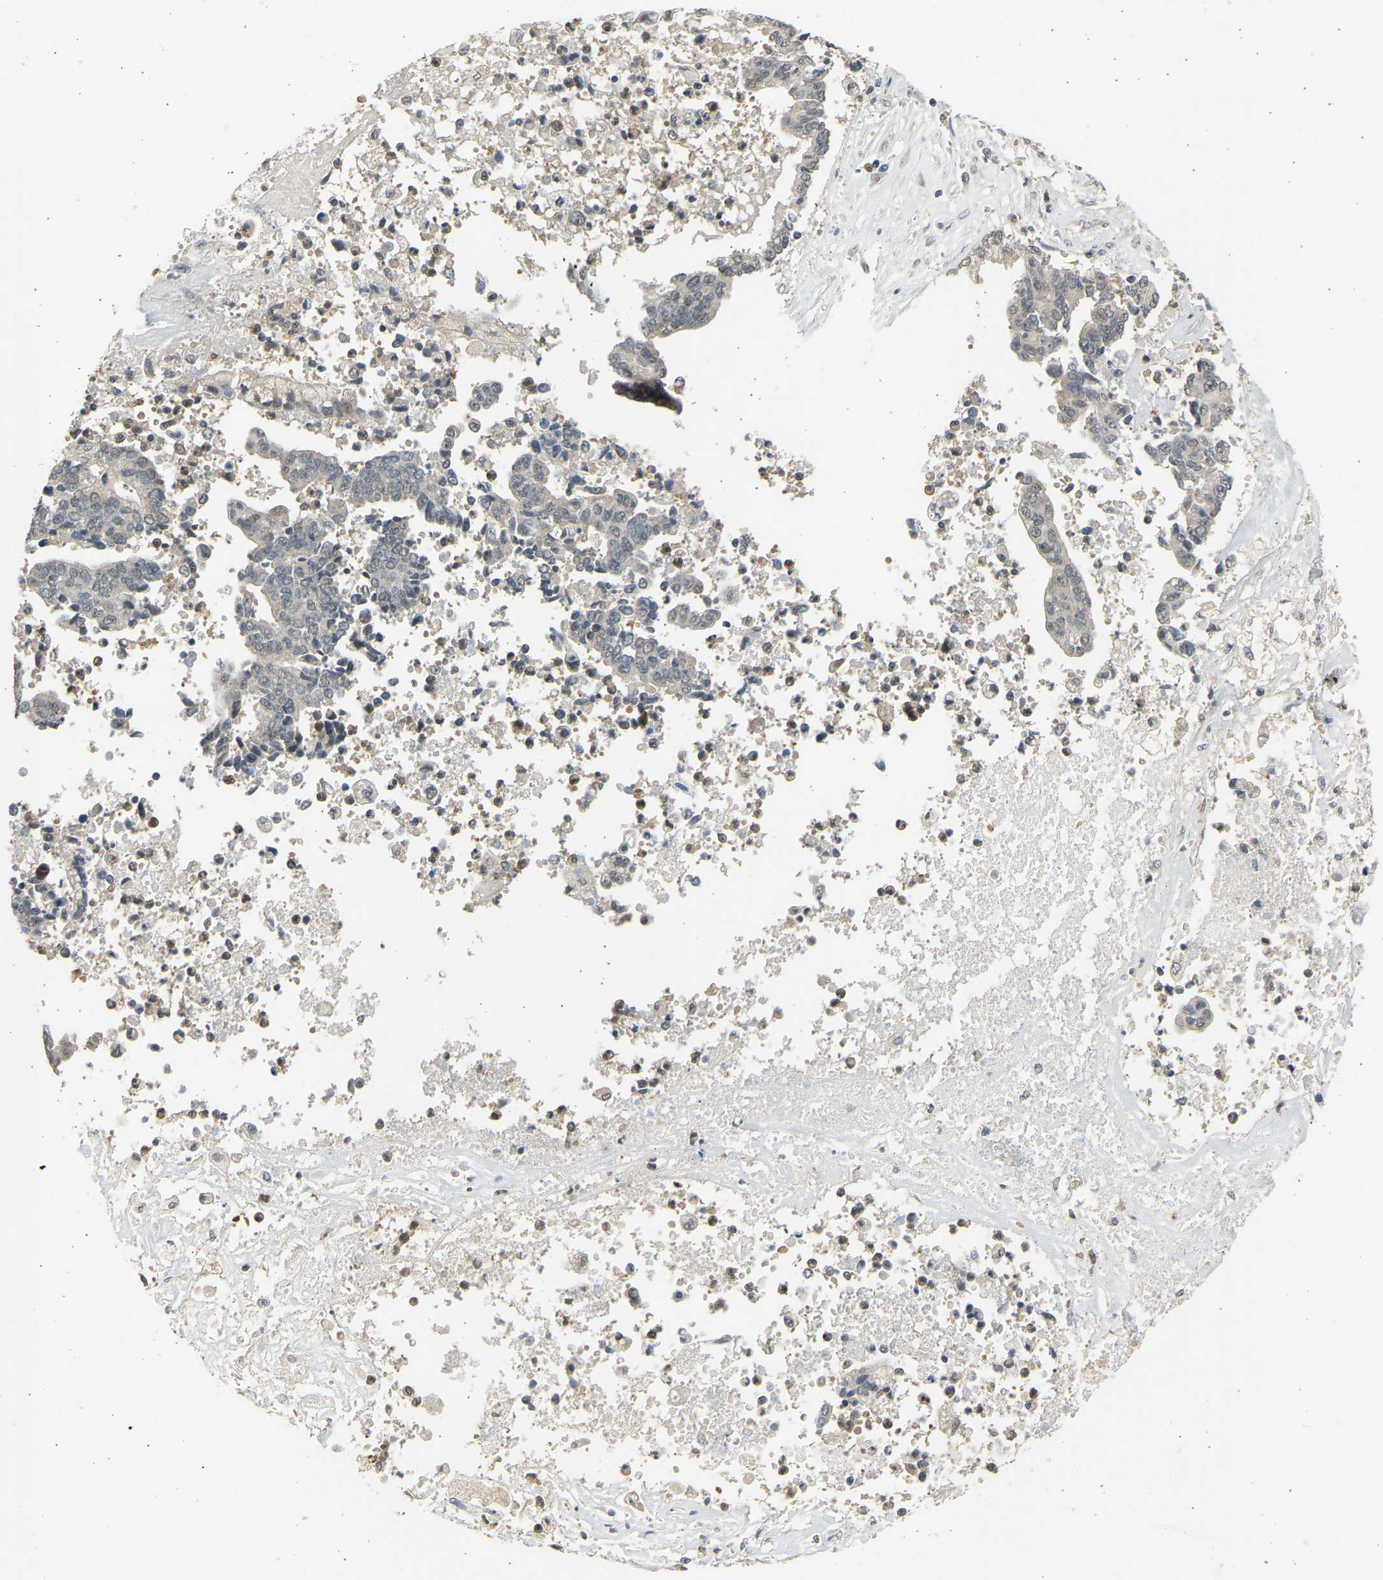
{"staining": {"intensity": "negative", "quantity": "none", "location": "none"}, "tissue": "liver cancer", "cell_type": "Tumor cells", "image_type": "cancer", "snomed": [{"axis": "morphology", "description": "Cholangiocarcinoma"}, {"axis": "topography", "description": "Liver"}], "caption": "Tumor cells show no significant protein staining in liver cholangiocarcinoma.", "gene": "BIRC2", "patient": {"sex": "male", "age": 57}}